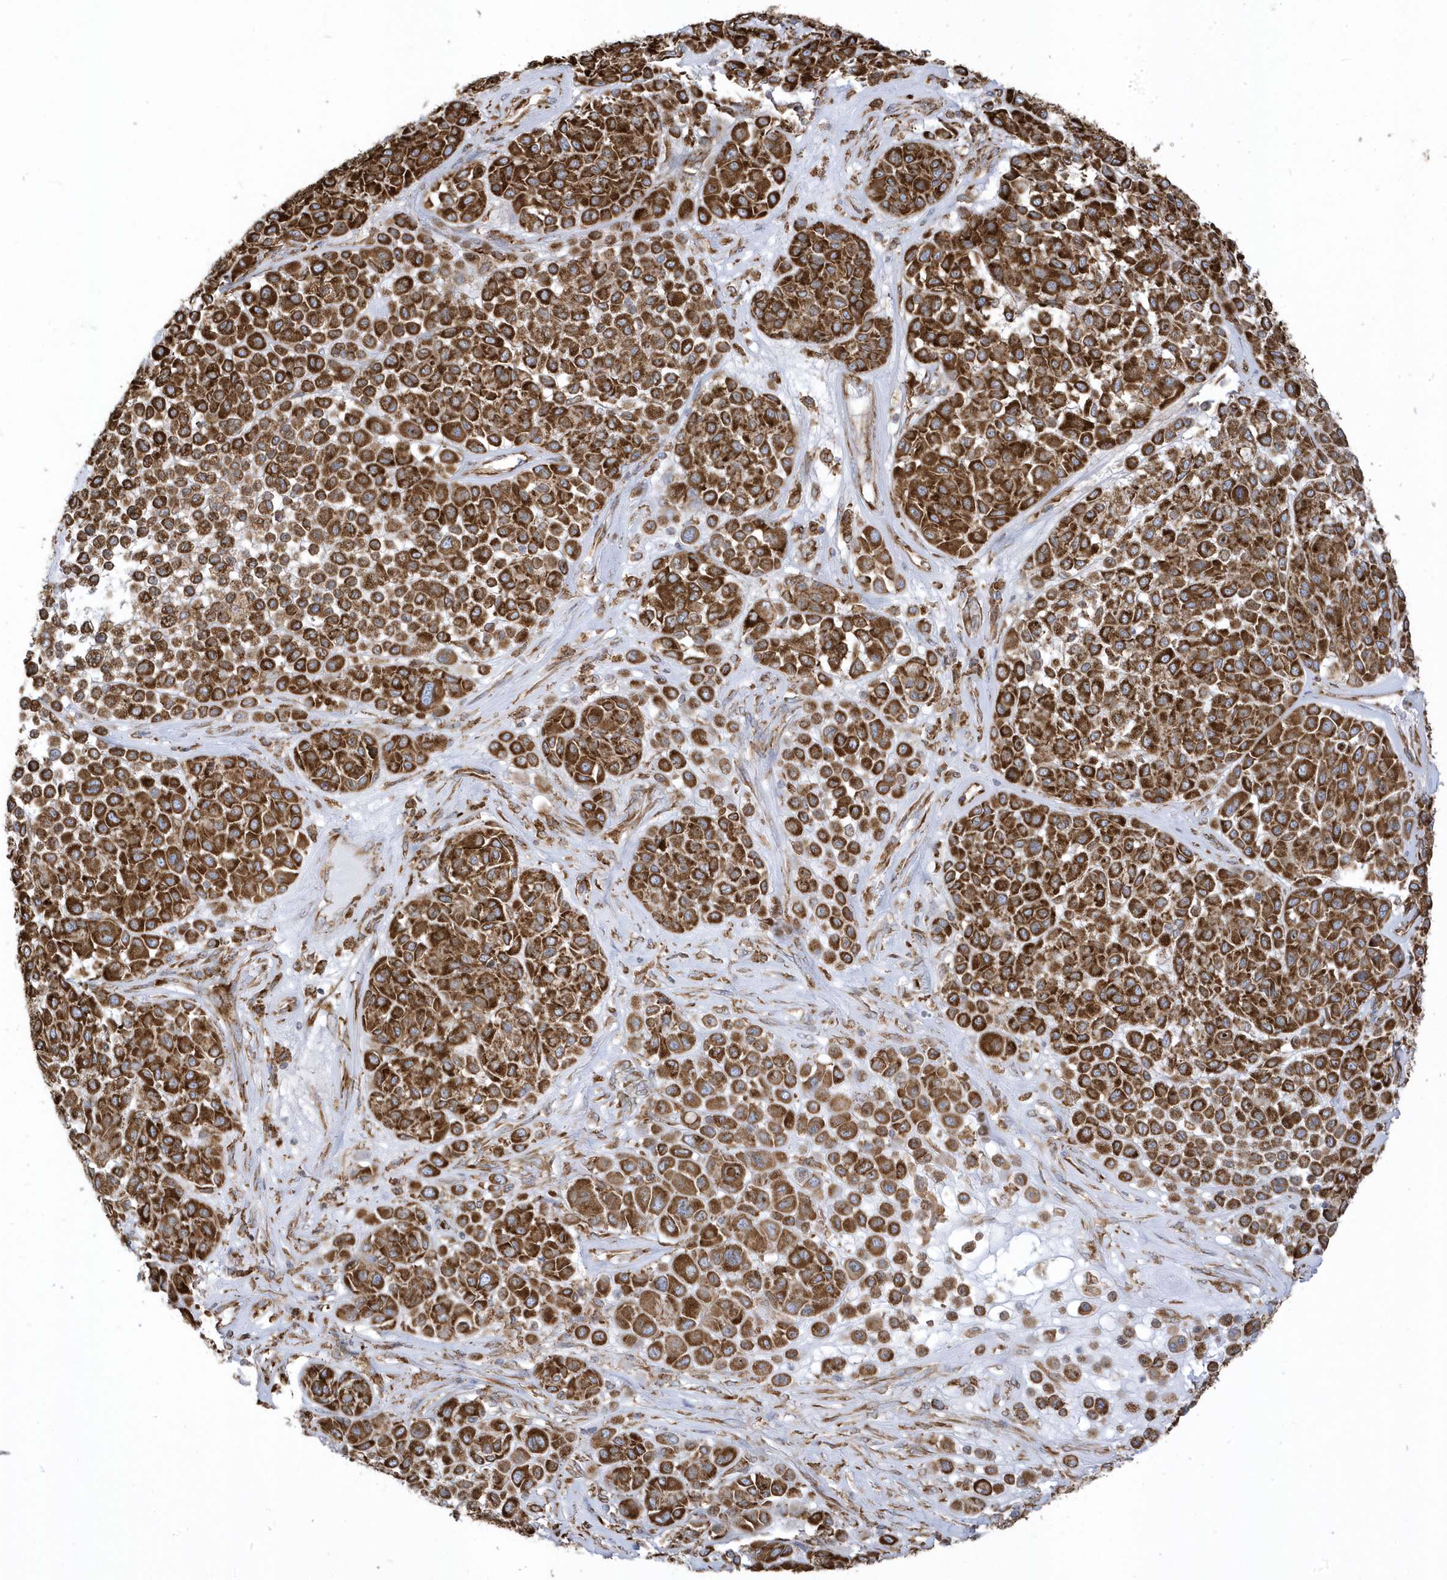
{"staining": {"intensity": "strong", "quantity": ">75%", "location": "cytoplasmic/membranous"}, "tissue": "melanoma", "cell_type": "Tumor cells", "image_type": "cancer", "snomed": [{"axis": "morphology", "description": "Malignant melanoma, Metastatic site"}, {"axis": "topography", "description": "Soft tissue"}], "caption": "Tumor cells show high levels of strong cytoplasmic/membranous positivity in about >75% of cells in melanoma.", "gene": "PDIA6", "patient": {"sex": "male", "age": 41}}